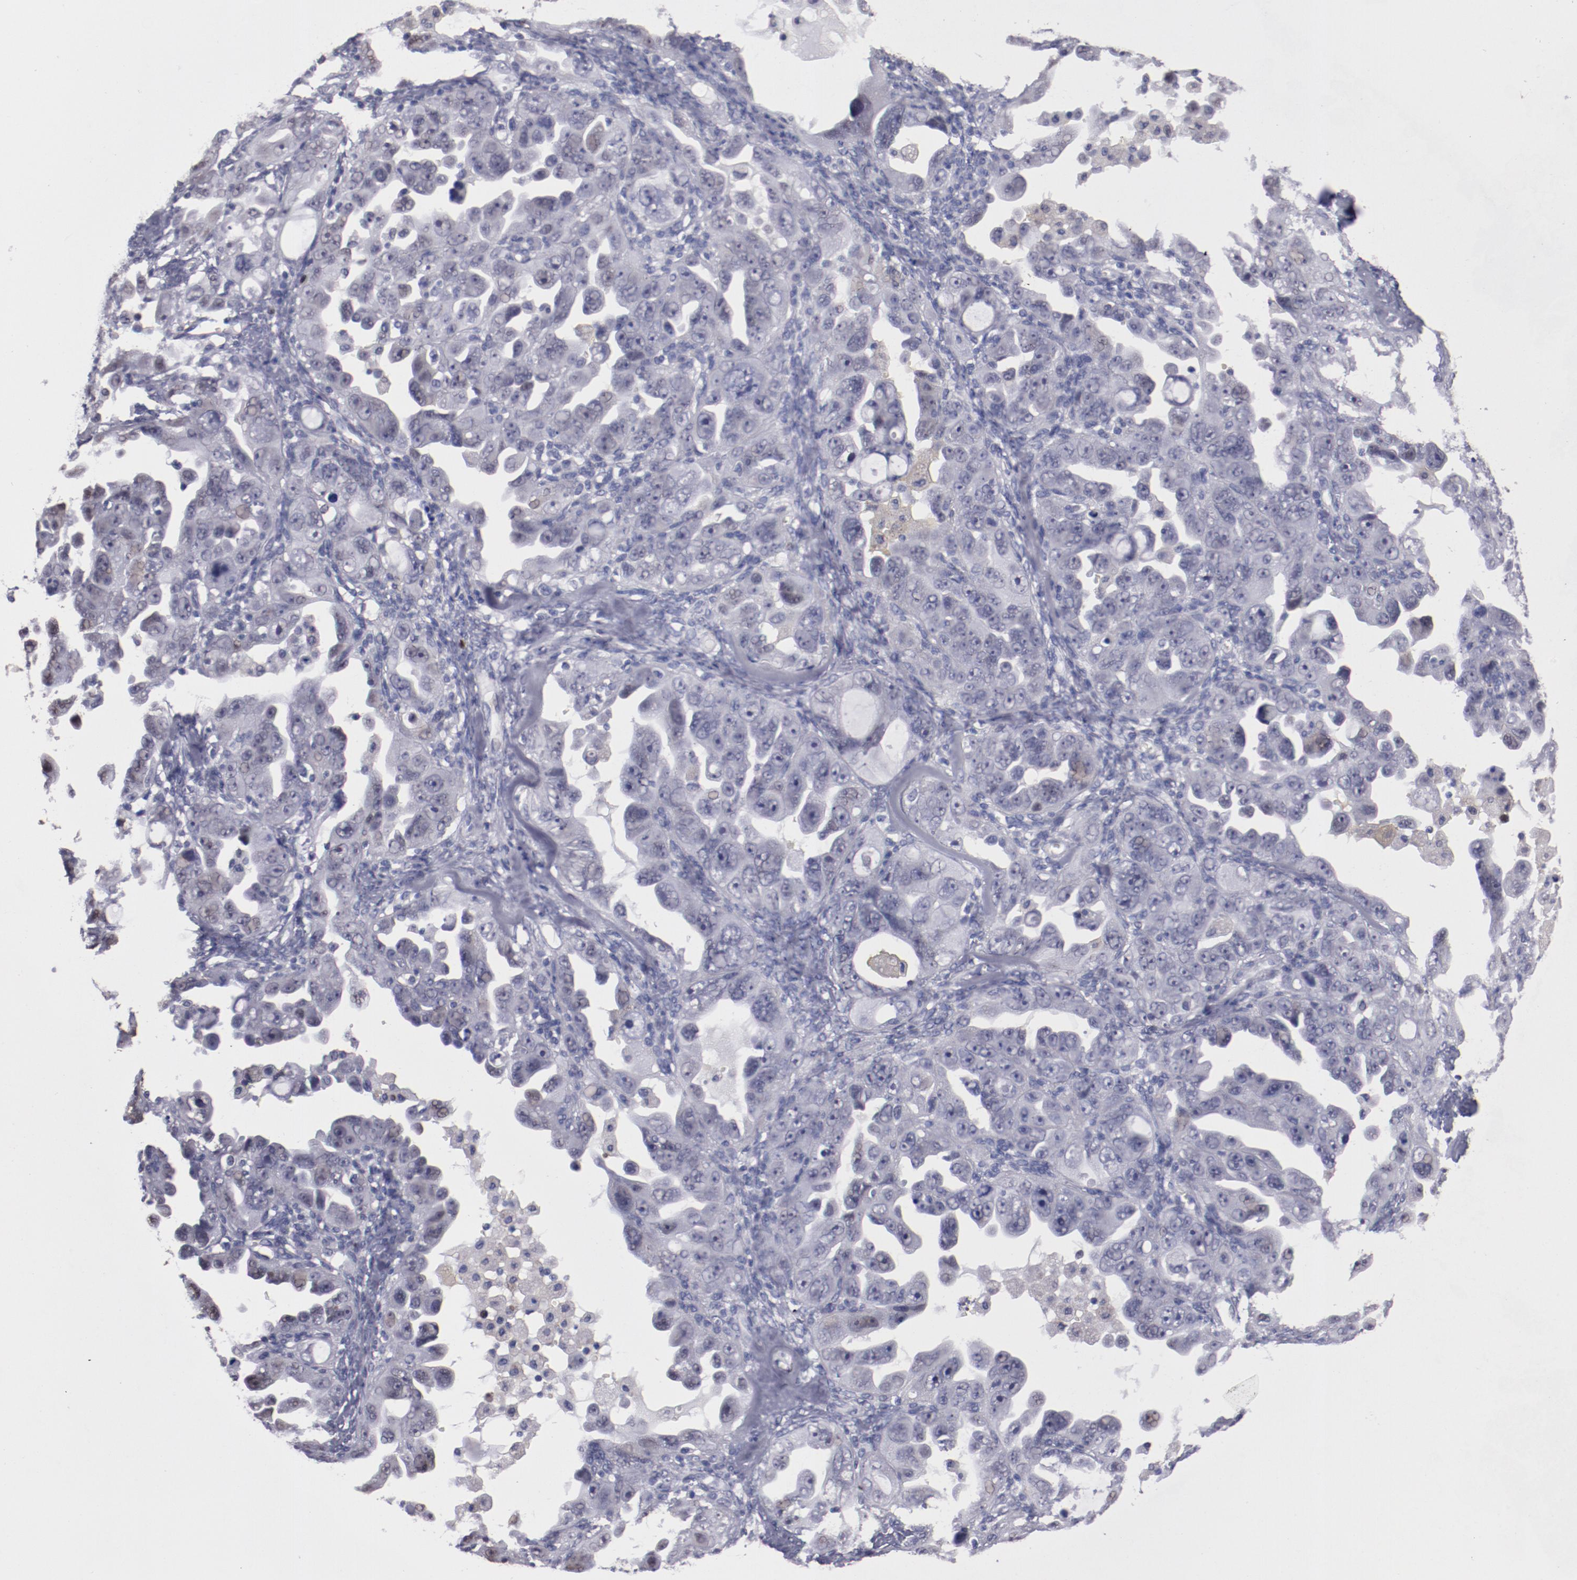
{"staining": {"intensity": "negative", "quantity": "none", "location": "none"}, "tissue": "ovarian cancer", "cell_type": "Tumor cells", "image_type": "cancer", "snomed": [{"axis": "morphology", "description": "Cystadenocarcinoma, serous, NOS"}, {"axis": "topography", "description": "Ovary"}], "caption": "Human ovarian serous cystadenocarcinoma stained for a protein using immunohistochemistry shows no expression in tumor cells.", "gene": "IRF4", "patient": {"sex": "female", "age": 66}}